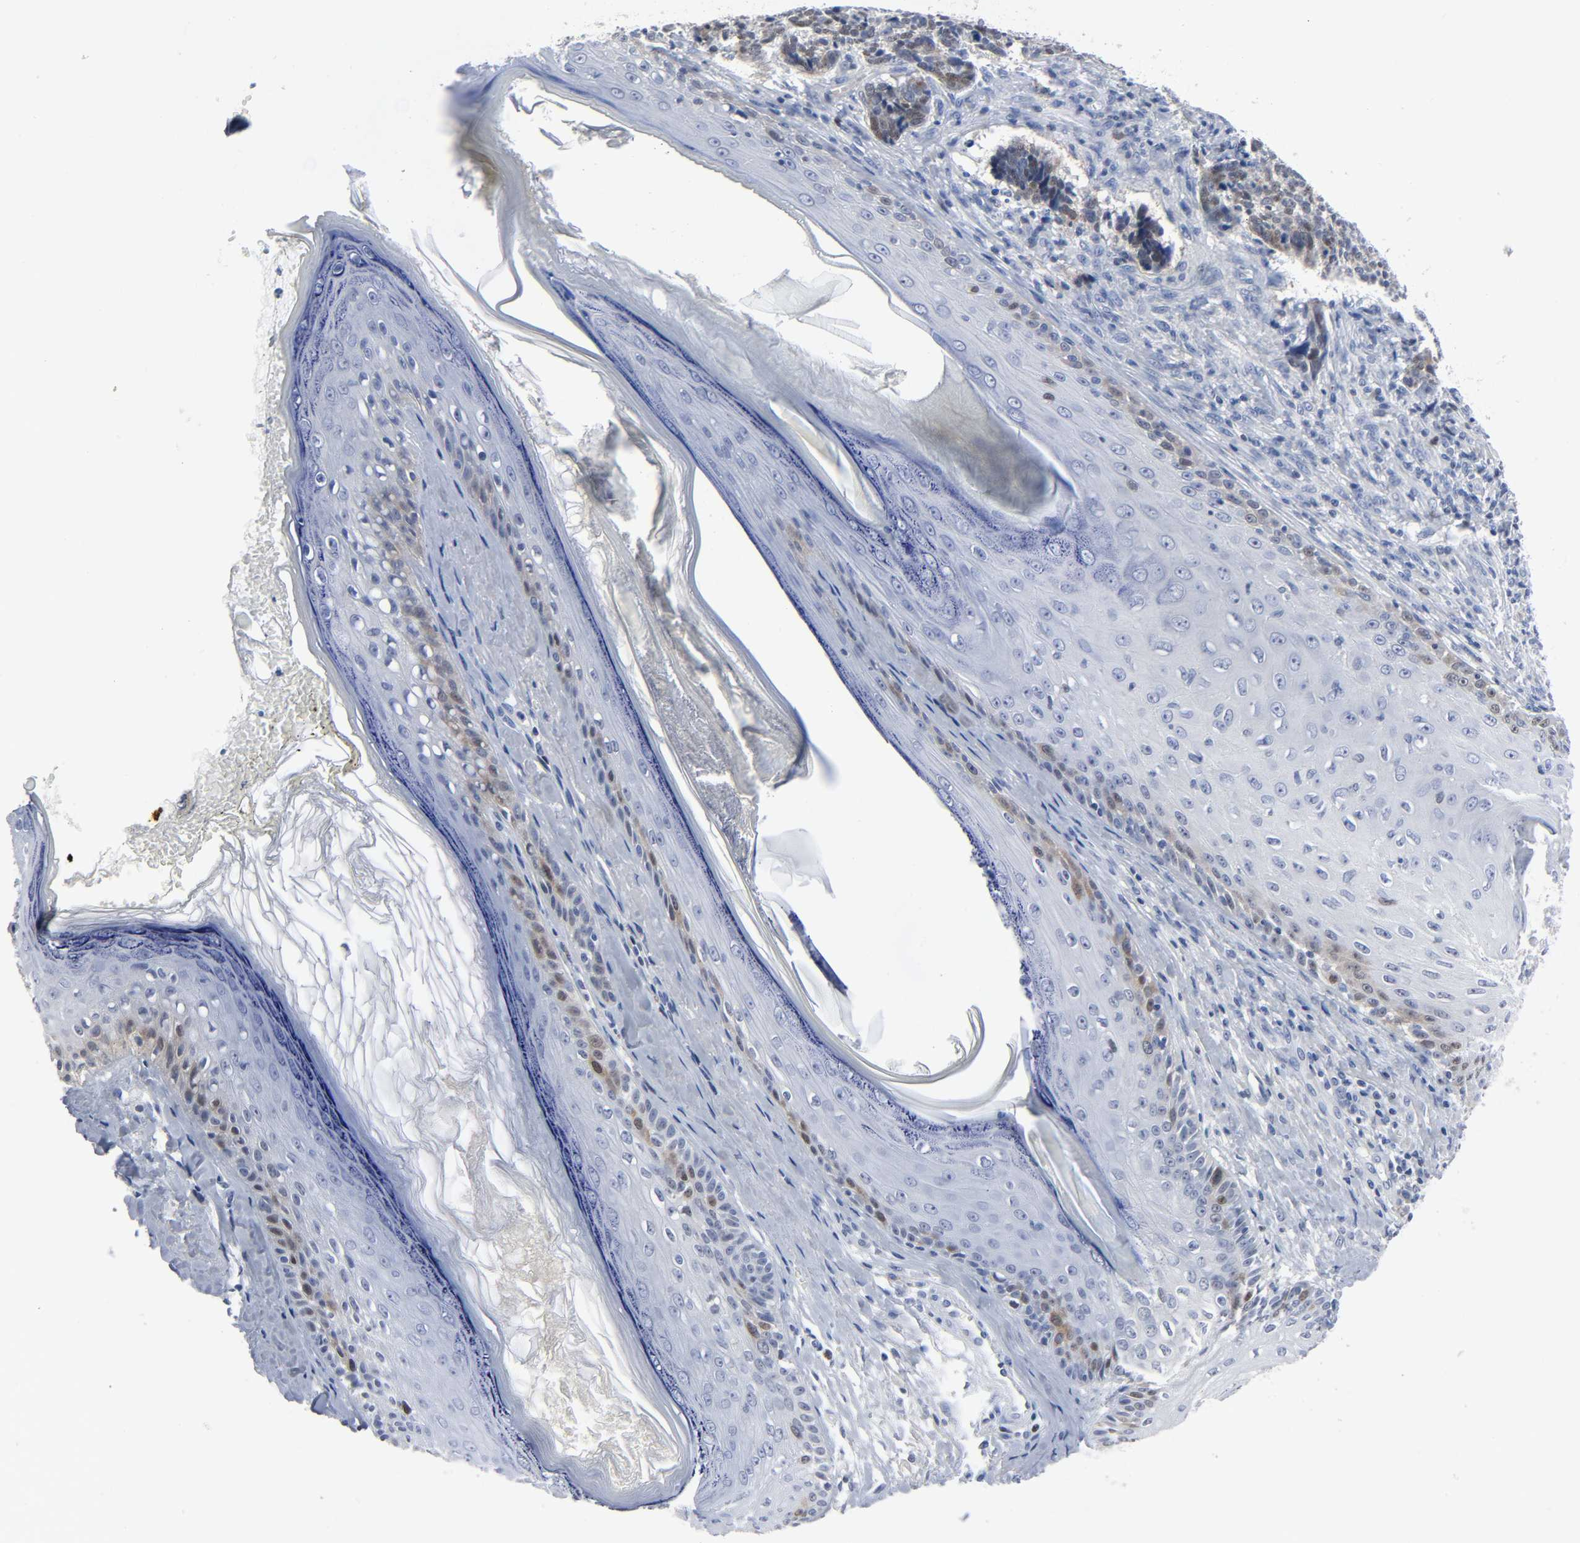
{"staining": {"intensity": "weak", "quantity": "25%-75%", "location": "nuclear"}, "tissue": "skin cancer", "cell_type": "Tumor cells", "image_type": "cancer", "snomed": [{"axis": "morphology", "description": "Basal cell carcinoma"}, {"axis": "topography", "description": "Skin"}], "caption": "Basal cell carcinoma (skin) tissue exhibits weak nuclear positivity in about 25%-75% of tumor cells, visualized by immunohistochemistry.", "gene": "WEE1", "patient": {"sex": "male", "age": 84}}